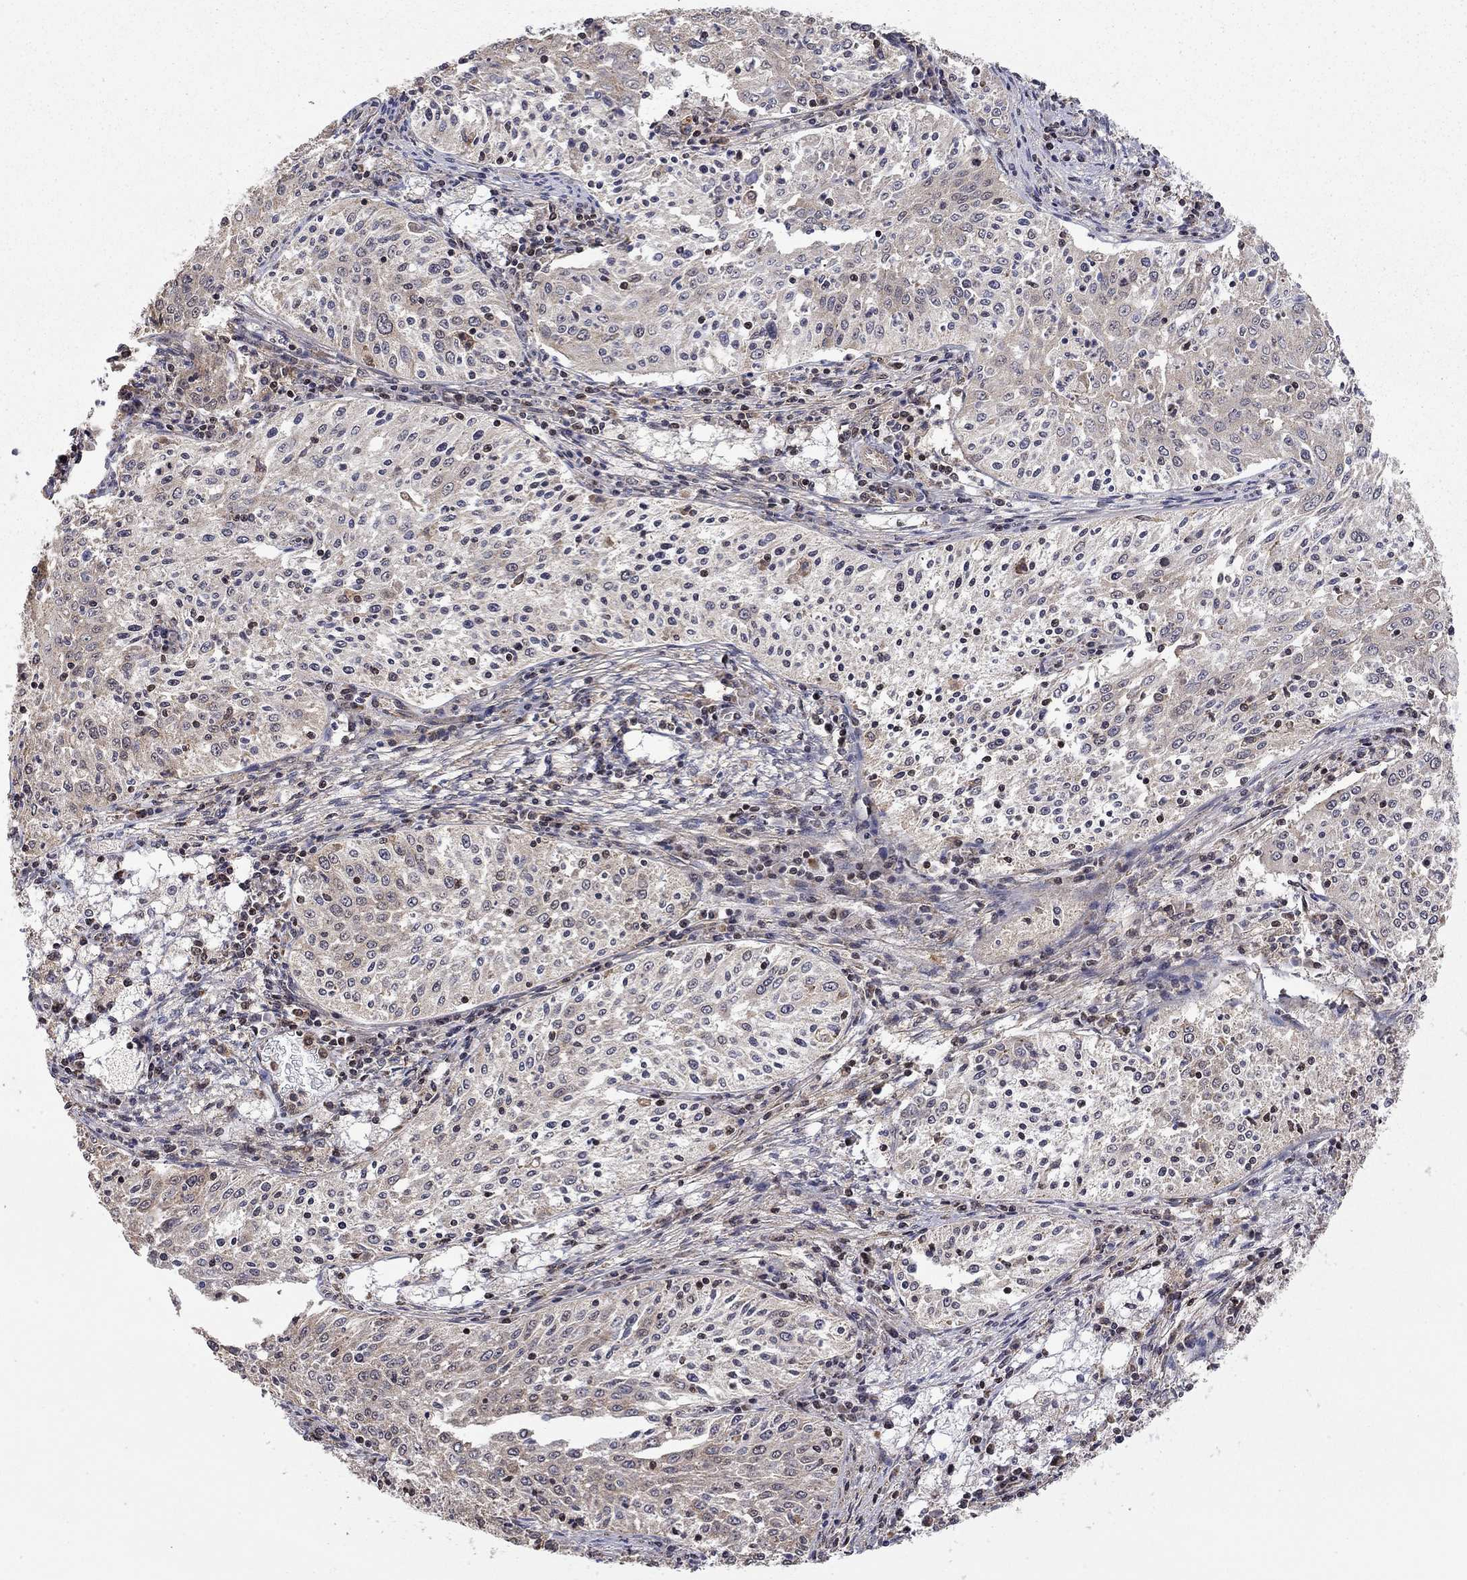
{"staining": {"intensity": "negative", "quantity": "none", "location": "none"}, "tissue": "cervical cancer", "cell_type": "Tumor cells", "image_type": "cancer", "snomed": [{"axis": "morphology", "description": "Squamous cell carcinoma, NOS"}, {"axis": "topography", "description": "Cervix"}], "caption": "Cervical squamous cell carcinoma was stained to show a protein in brown. There is no significant expression in tumor cells.", "gene": "TDP1", "patient": {"sex": "female", "age": 41}}